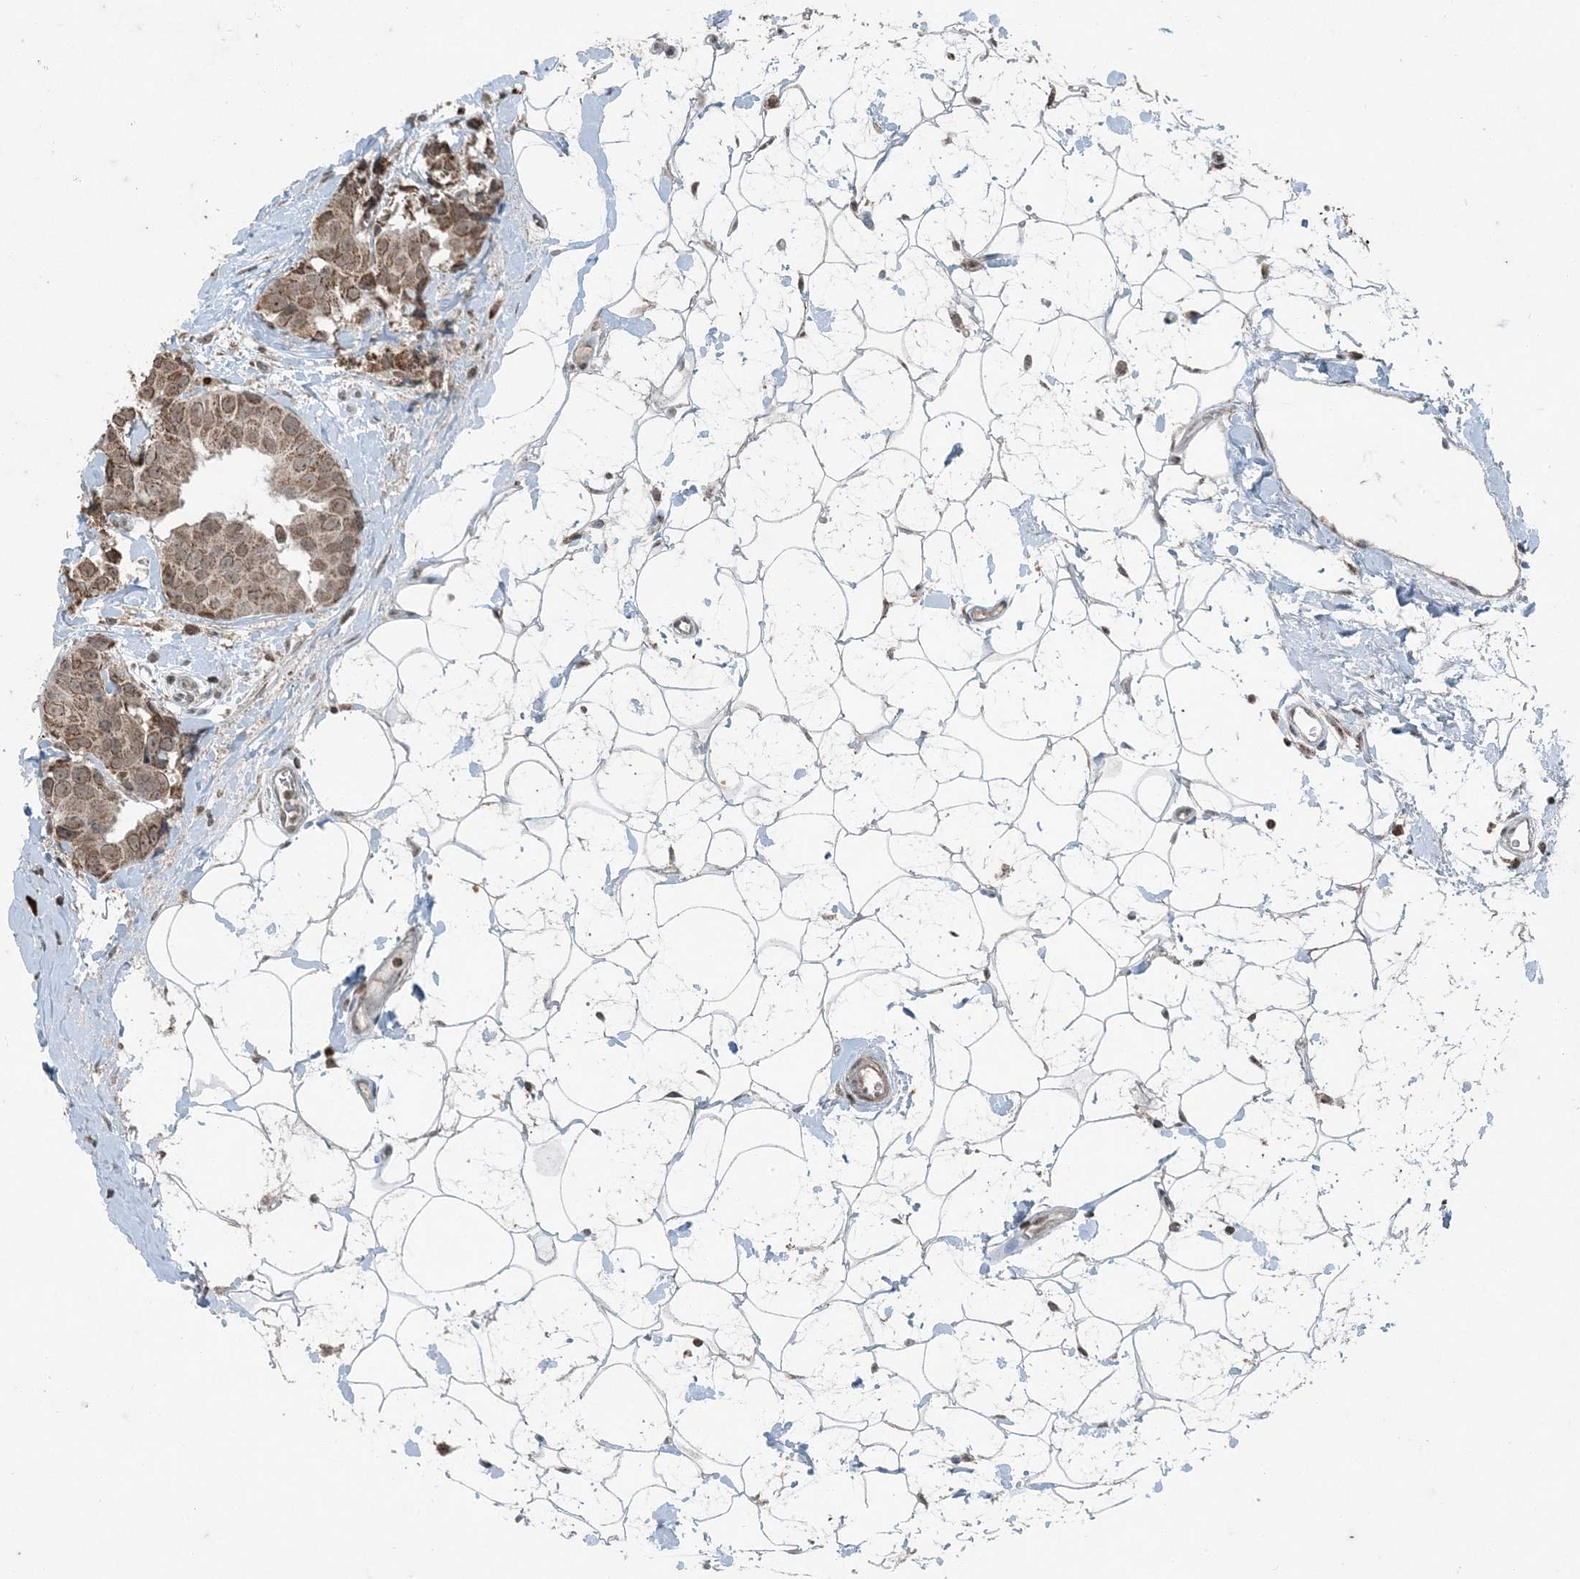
{"staining": {"intensity": "moderate", "quantity": ">75%", "location": "cytoplasmic/membranous"}, "tissue": "breast cancer", "cell_type": "Tumor cells", "image_type": "cancer", "snomed": [{"axis": "morphology", "description": "Normal tissue, NOS"}, {"axis": "morphology", "description": "Duct carcinoma"}, {"axis": "topography", "description": "Breast"}], "caption": "Immunohistochemical staining of breast intraductal carcinoma reveals moderate cytoplasmic/membranous protein expression in about >75% of tumor cells.", "gene": "GNL1", "patient": {"sex": "female", "age": 39}}